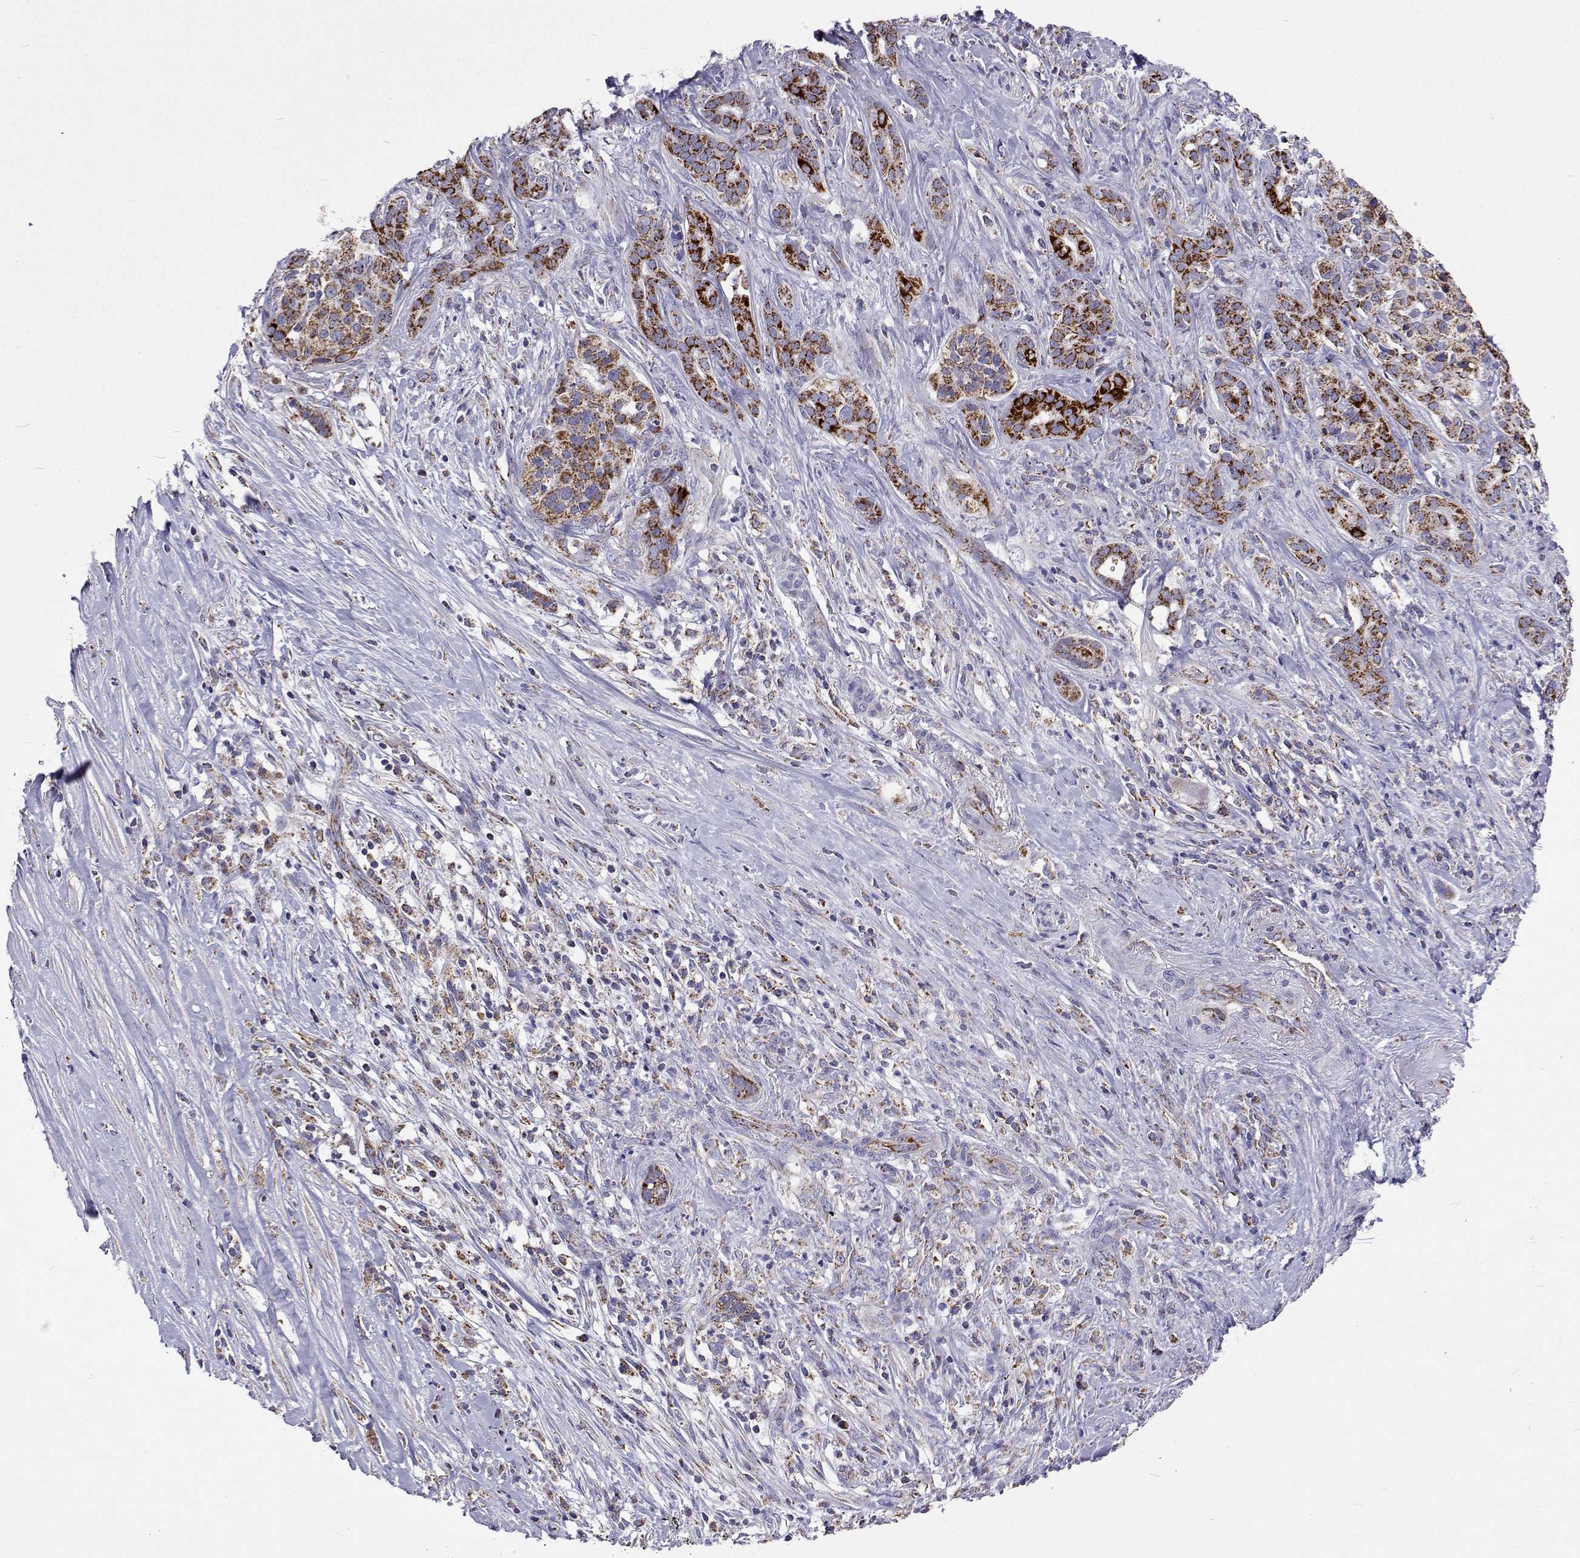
{"staining": {"intensity": "moderate", "quantity": ">75%", "location": "cytoplasmic/membranous"}, "tissue": "pancreatic cancer", "cell_type": "Tumor cells", "image_type": "cancer", "snomed": [{"axis": "morphology", "description": "Normal tissue, NOS"}, {"axis": "morphology", "description": "Inflammation, NOS"}, {"axis": "morphology", "description": "Adenocarcinoma, NOS"}, {"axis": "topography", "description": "Pancreas"}], "caption": "Tumor cells reveal moderate cytoplasmic/membranous positivity in approximately >75% of cells in pancreatic cancer. Immunohistochemistry stains the protein in brown and the nuclei are stained blue.", "gene": "MCCC2", "patient": {"sex": "male", "age": 57}}